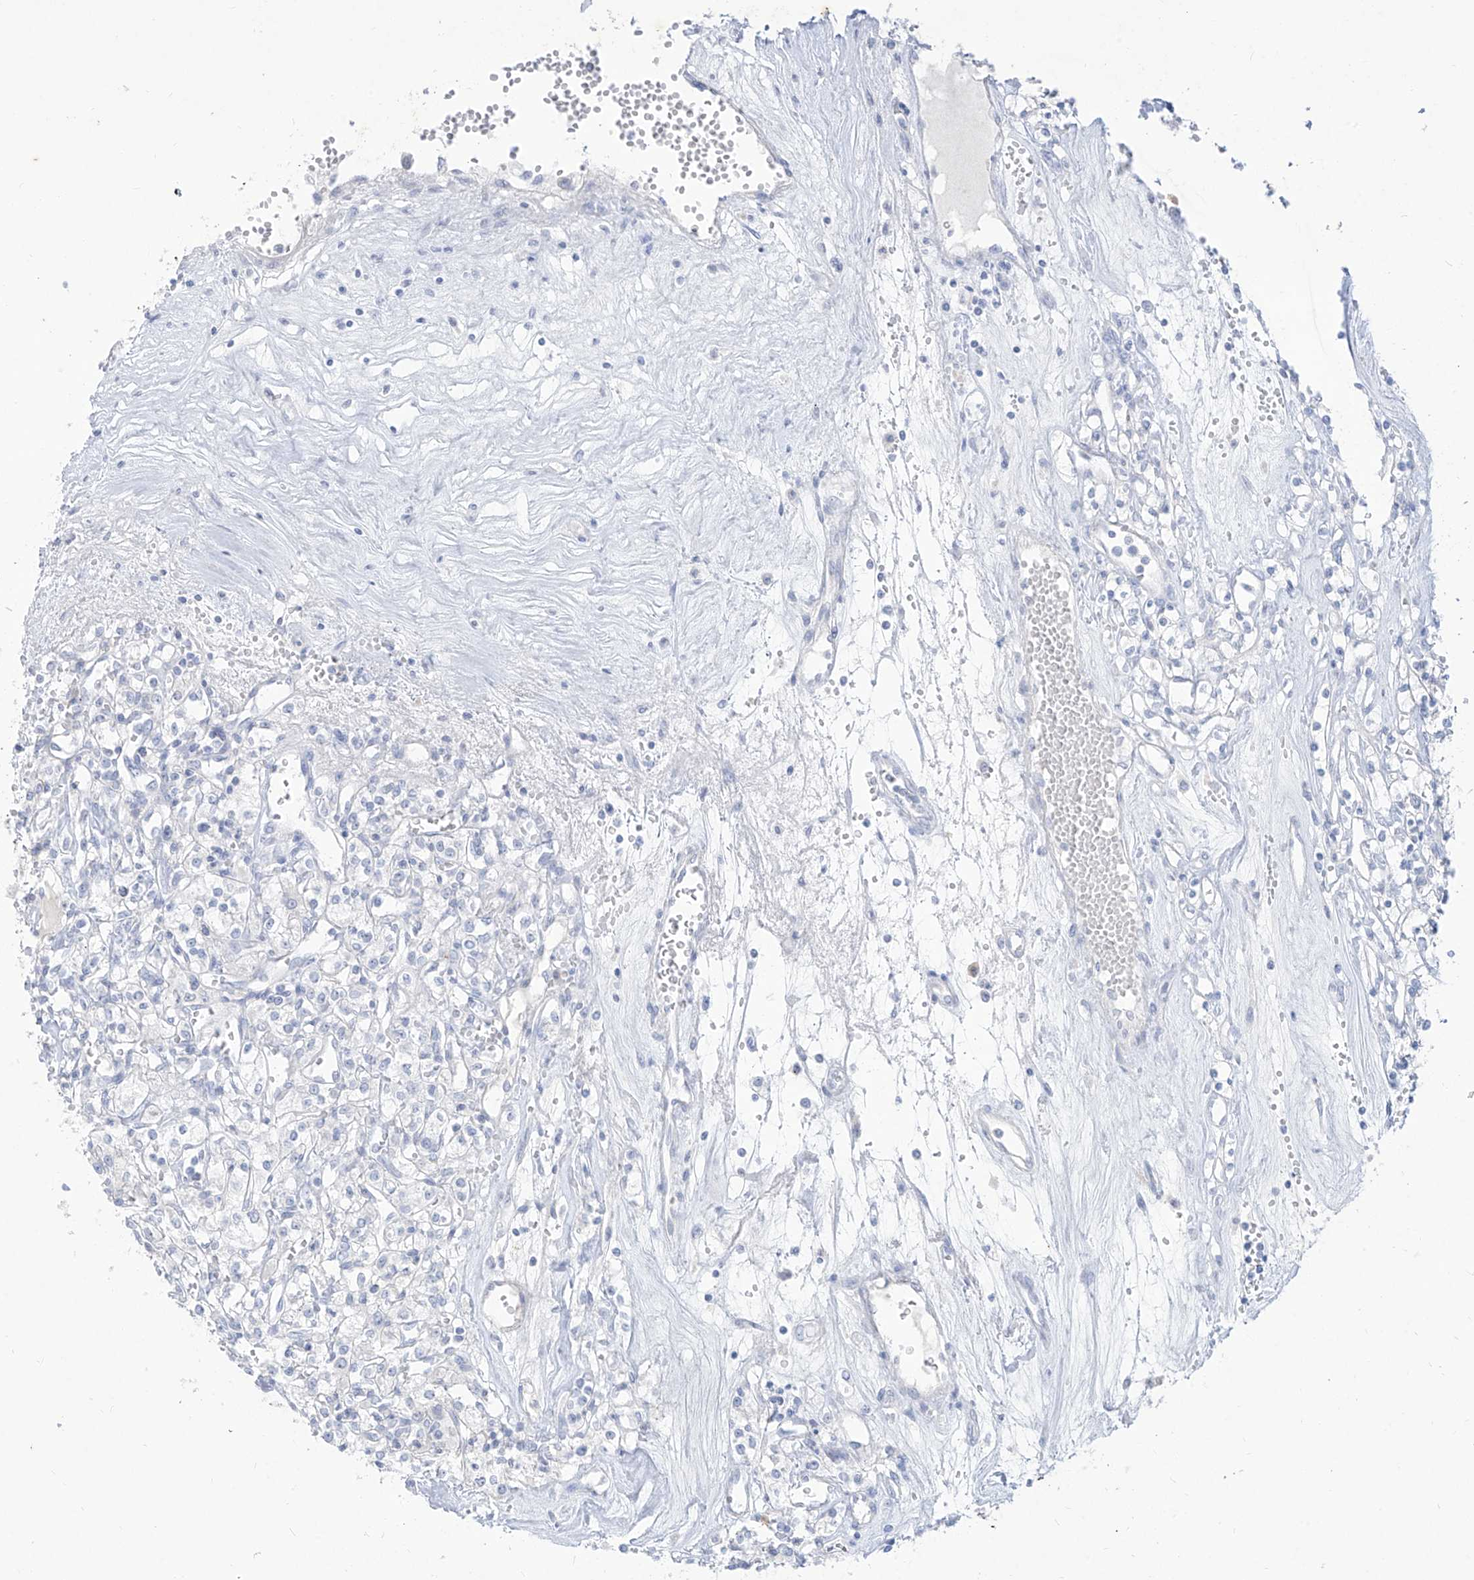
{"staining": {"intensity": "negative", "quantity": "none", "location": "none"}, "tissue": "renal cancer", "cell_type": "Tumor cells", "image_type": "cancer", "snomed": [{"axis": "morphology", "description": "Adenocarcinoma, NOS"}, {"axis": "topography", "description": "Kidney"}], "caption": "Renal adenocarcinoma stained for a protein using immunohistochemistry (IHC) displays no expression tumor cells.", "gene": "TGM4", "patient": {"sex": "female", "age": 59}}